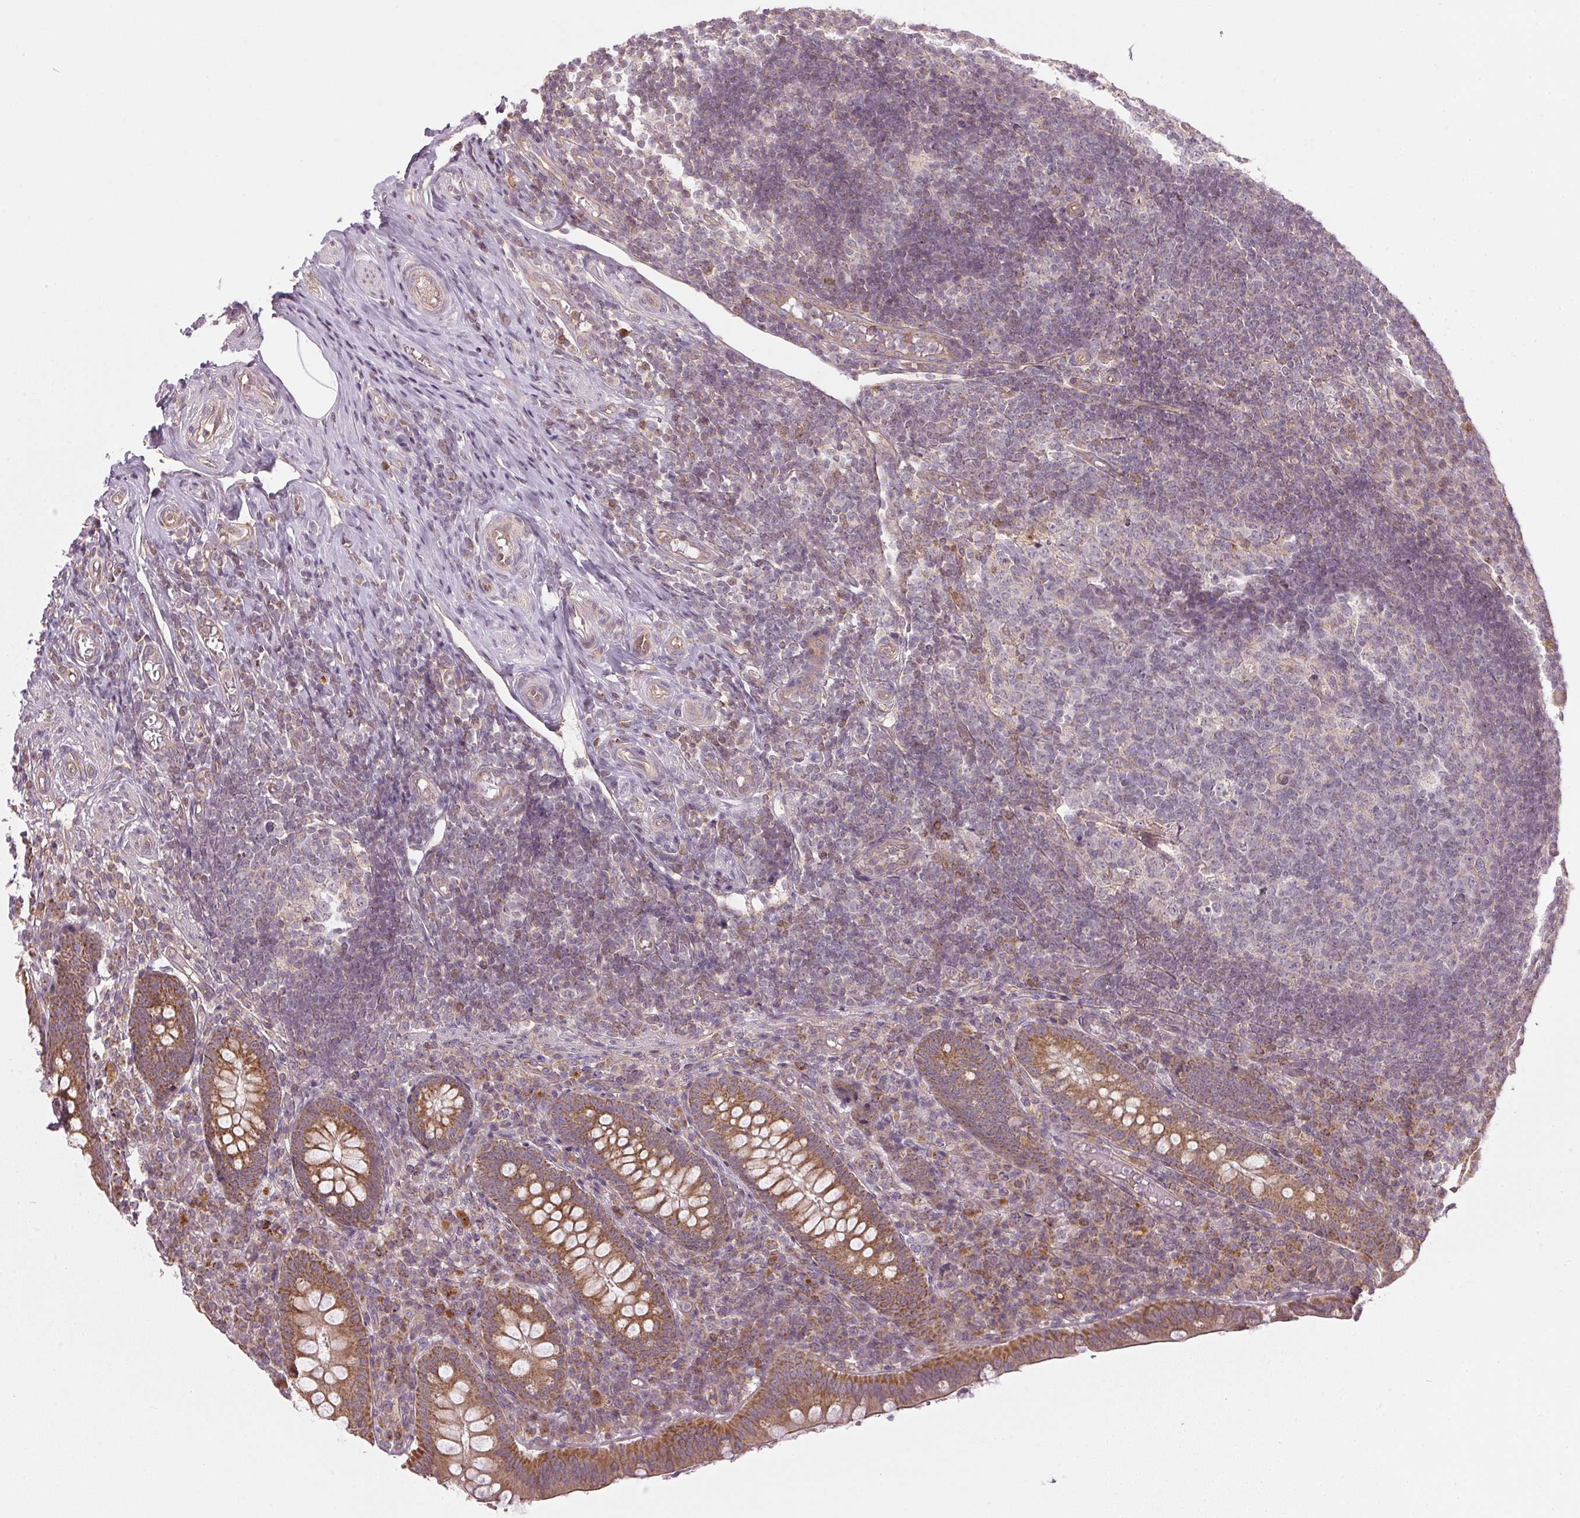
{"staining": {"intensity": "moderate", "quantity": ">75%", "location": "cytoplasmic/membranous"}, "tissue": "appendix", "cell_type": "Glandular cells", "image_type": "normal", "snomed": [{"axis": "morphology", "description": "Normal tissue, NOS"}, {"axis": "topography", "description": "Appendix"}], "caption": "The photomicrograph shows immunohistochemical staining of benign appendix. There is moderate cytoplasmic/membranous expression is appreciated in approximately >75% of glandular cells.", "gene": "NADK2", "patient": {"sex": "male", "age": 18}}